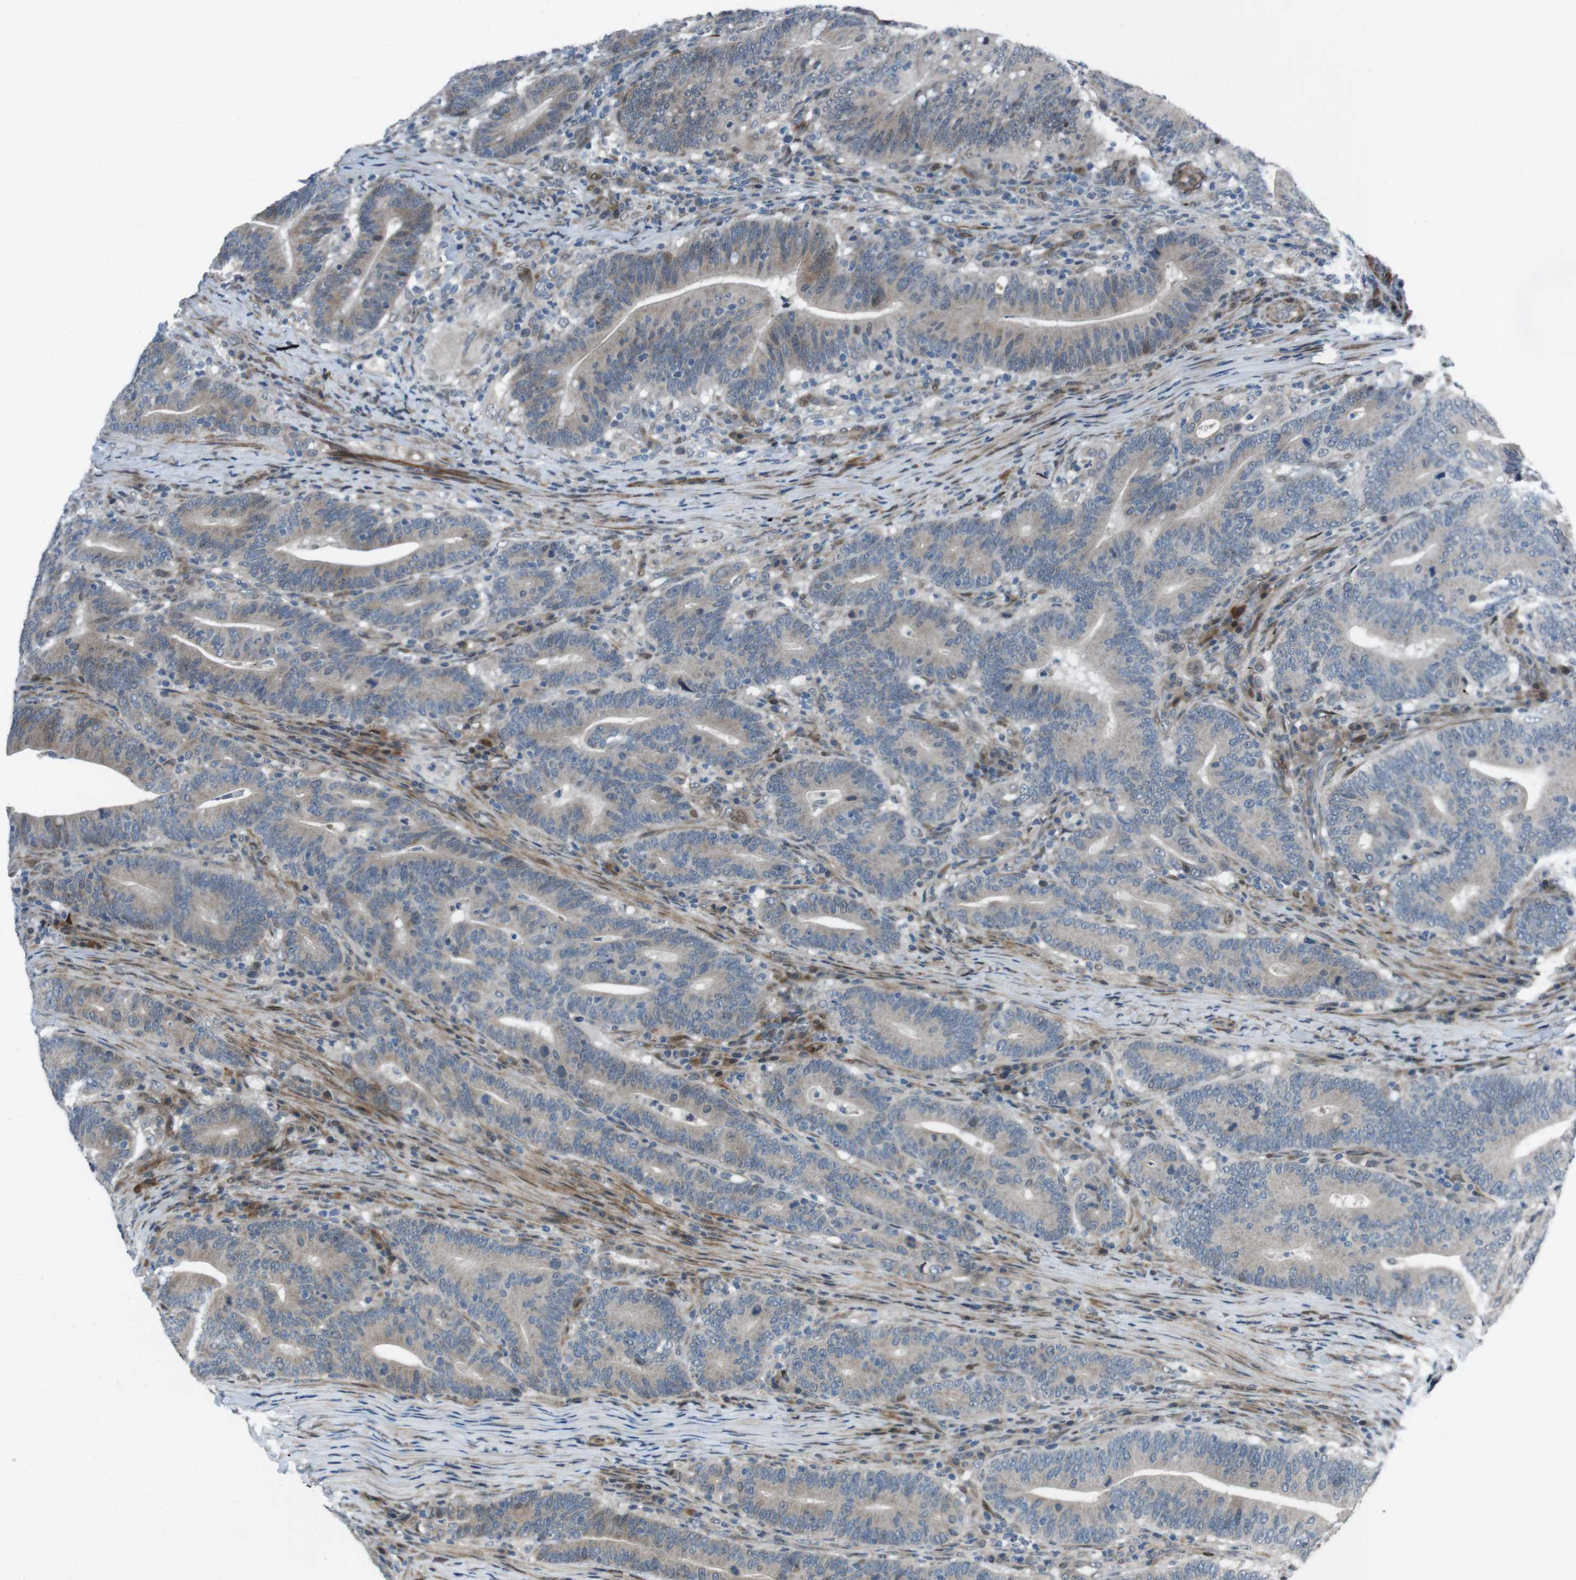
{"staining": {"intensity": "weak", "quantity": "<25%", "location": "cytoplasmic/membranous"}, "tissue": "colorectal cancer", "cell_type": "Tumor cells", "image_type": "cancer", "snomed": [{"axis": "morphology", "description": "Normal tissue, NOS"}, {"axis": "morphology", "description": "Adenocarcinoma, NOS"}, {"axis": "topography", "description": "Colon"}], "caption": "An immunohistochemistry histopathology image of colorectal adenocarcinoma is shown. There is no staining in tumor cells of colorectal adenocarcinoma.", "gene": "PBRM1", "patient": {"sex": "female", "age": 66}}